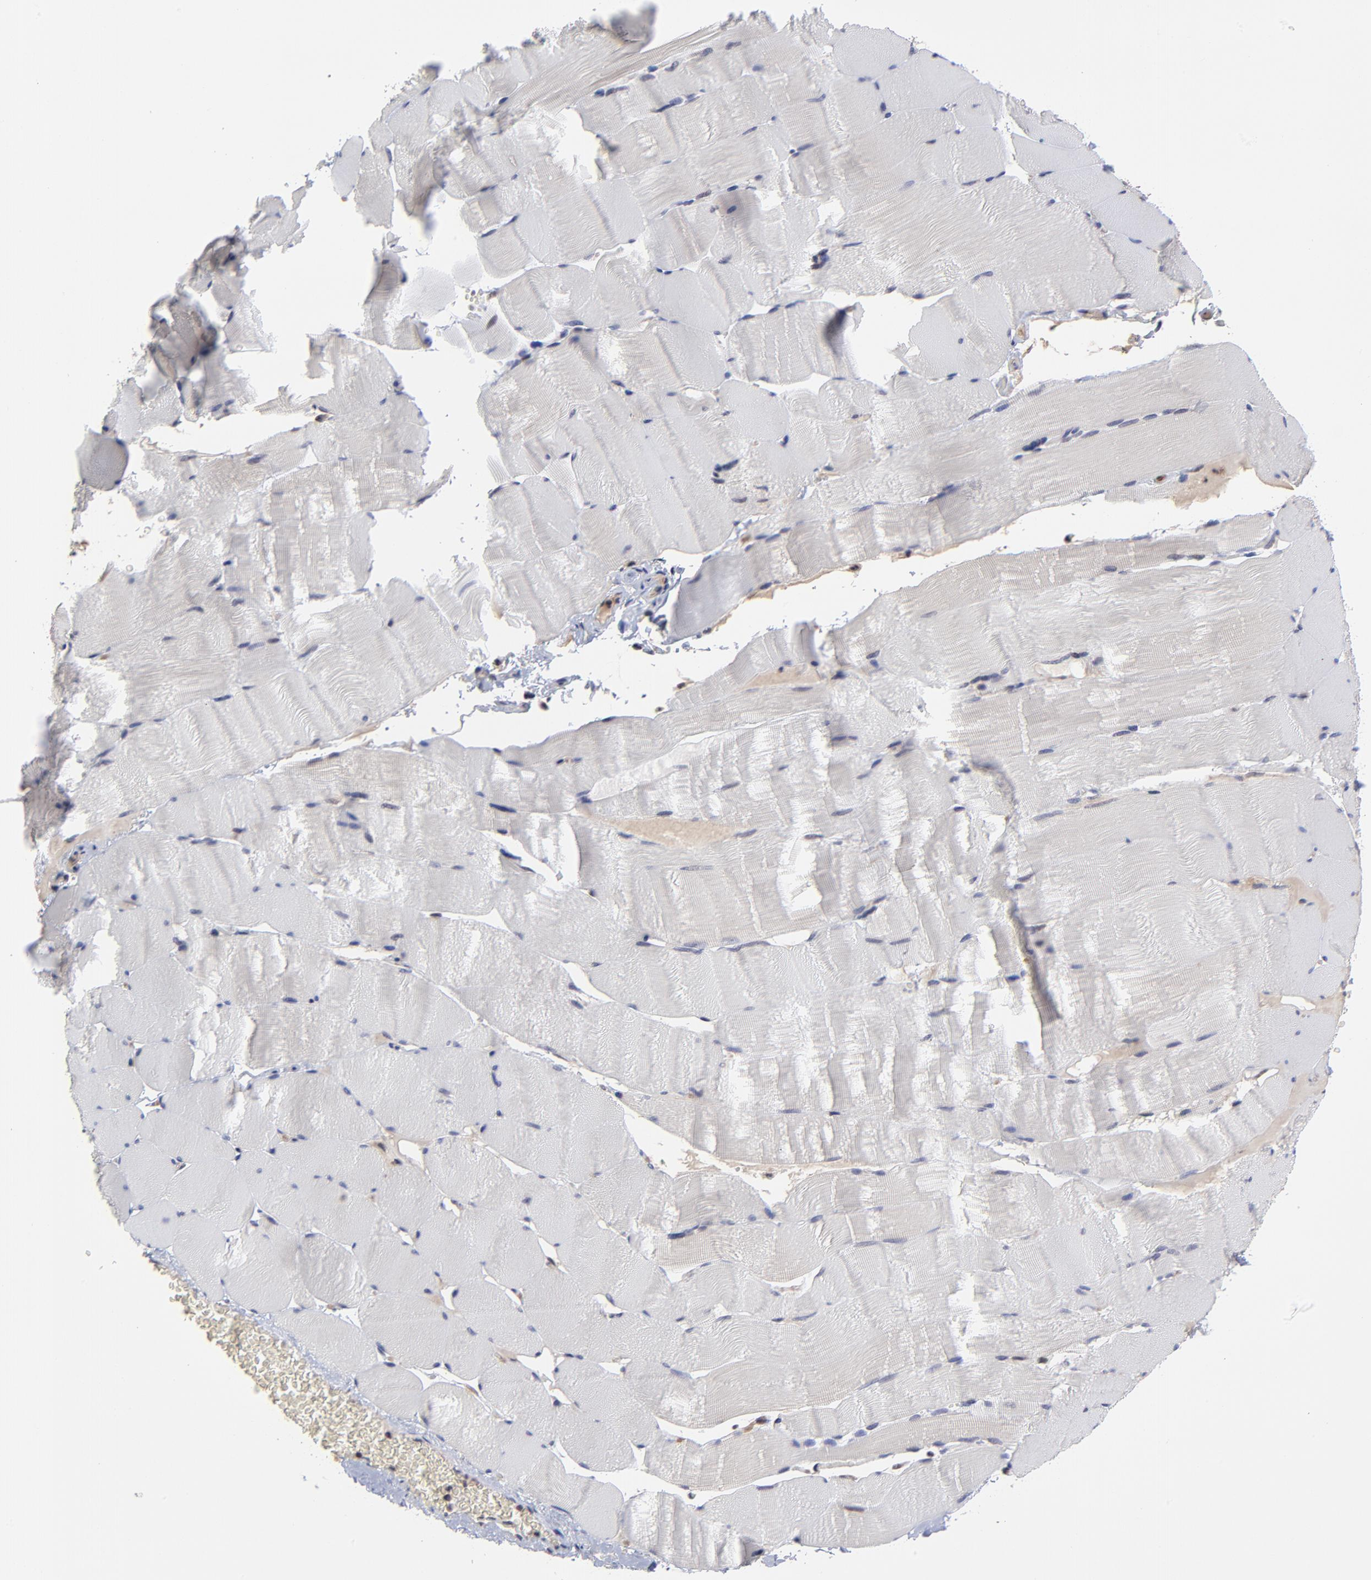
{"staining": {"intensity": "negative", "quantity": "none", "location": "none"}, "tissue": "skeletal muscle", "cell_type": "Myocytes", "image_type": "normal", "snomed": [{"axis": "morphology", "description": "Normal tissue, NOS"}, {"axis": "topography", "description": "Skeletal muscle"}], "caption": "High magnification brightfield microscopy of benign skeletal muscle stained with DAB (brown) and counterstained with hematoxylin (blue): myocytes show no significant expression. Brightfield microscopy of immunohistochemistry (IHC) stained with DAB (3,3'-diaminobenzidine) (brown) and hematoxylin (blue), captured at high magnification.", "gene": "UBE2L6", "patient": {"sex": "male", "age": 62}}